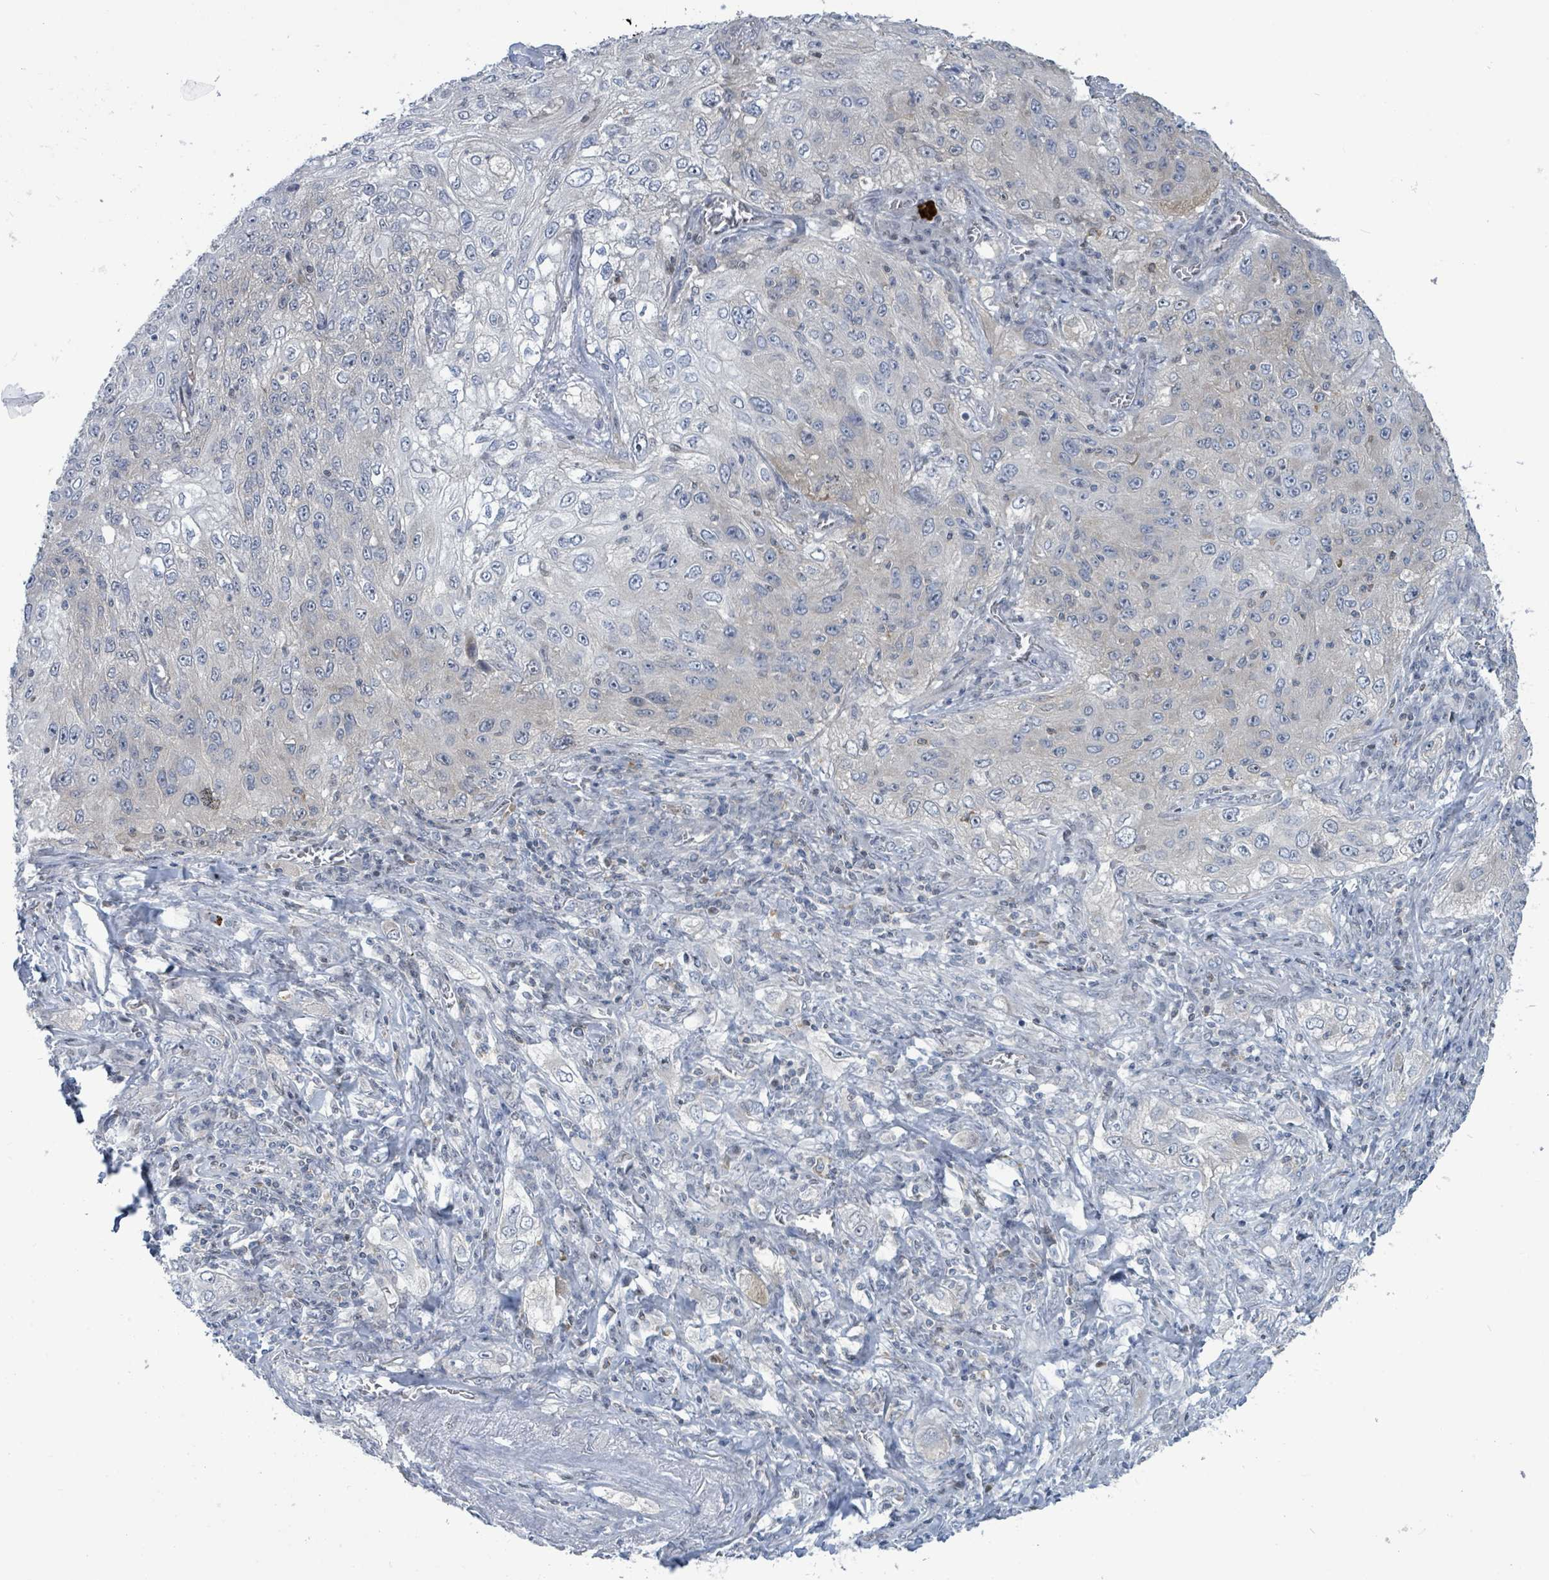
{"staining": {"intensity": "moderate", "quantity": "<25%", "location": "cytoplasmic/membranous"}, "tissue": "lung cancer", "cell_type": "Tumor cells", "image_type": "cancer", "snomed": [{"axis": "morphology", "description": "Squamous cell carcinoma, NOS"}, {"axis": "topography", "description": "Lung"}], "caption": "Lung squamous cell carcinoma stained for a protein demonstrates moderate cytoplasmic/membranous positivity in tumor cells.", "gene": "DGKZ", "patient": {"sex": "female", "age": 69}}